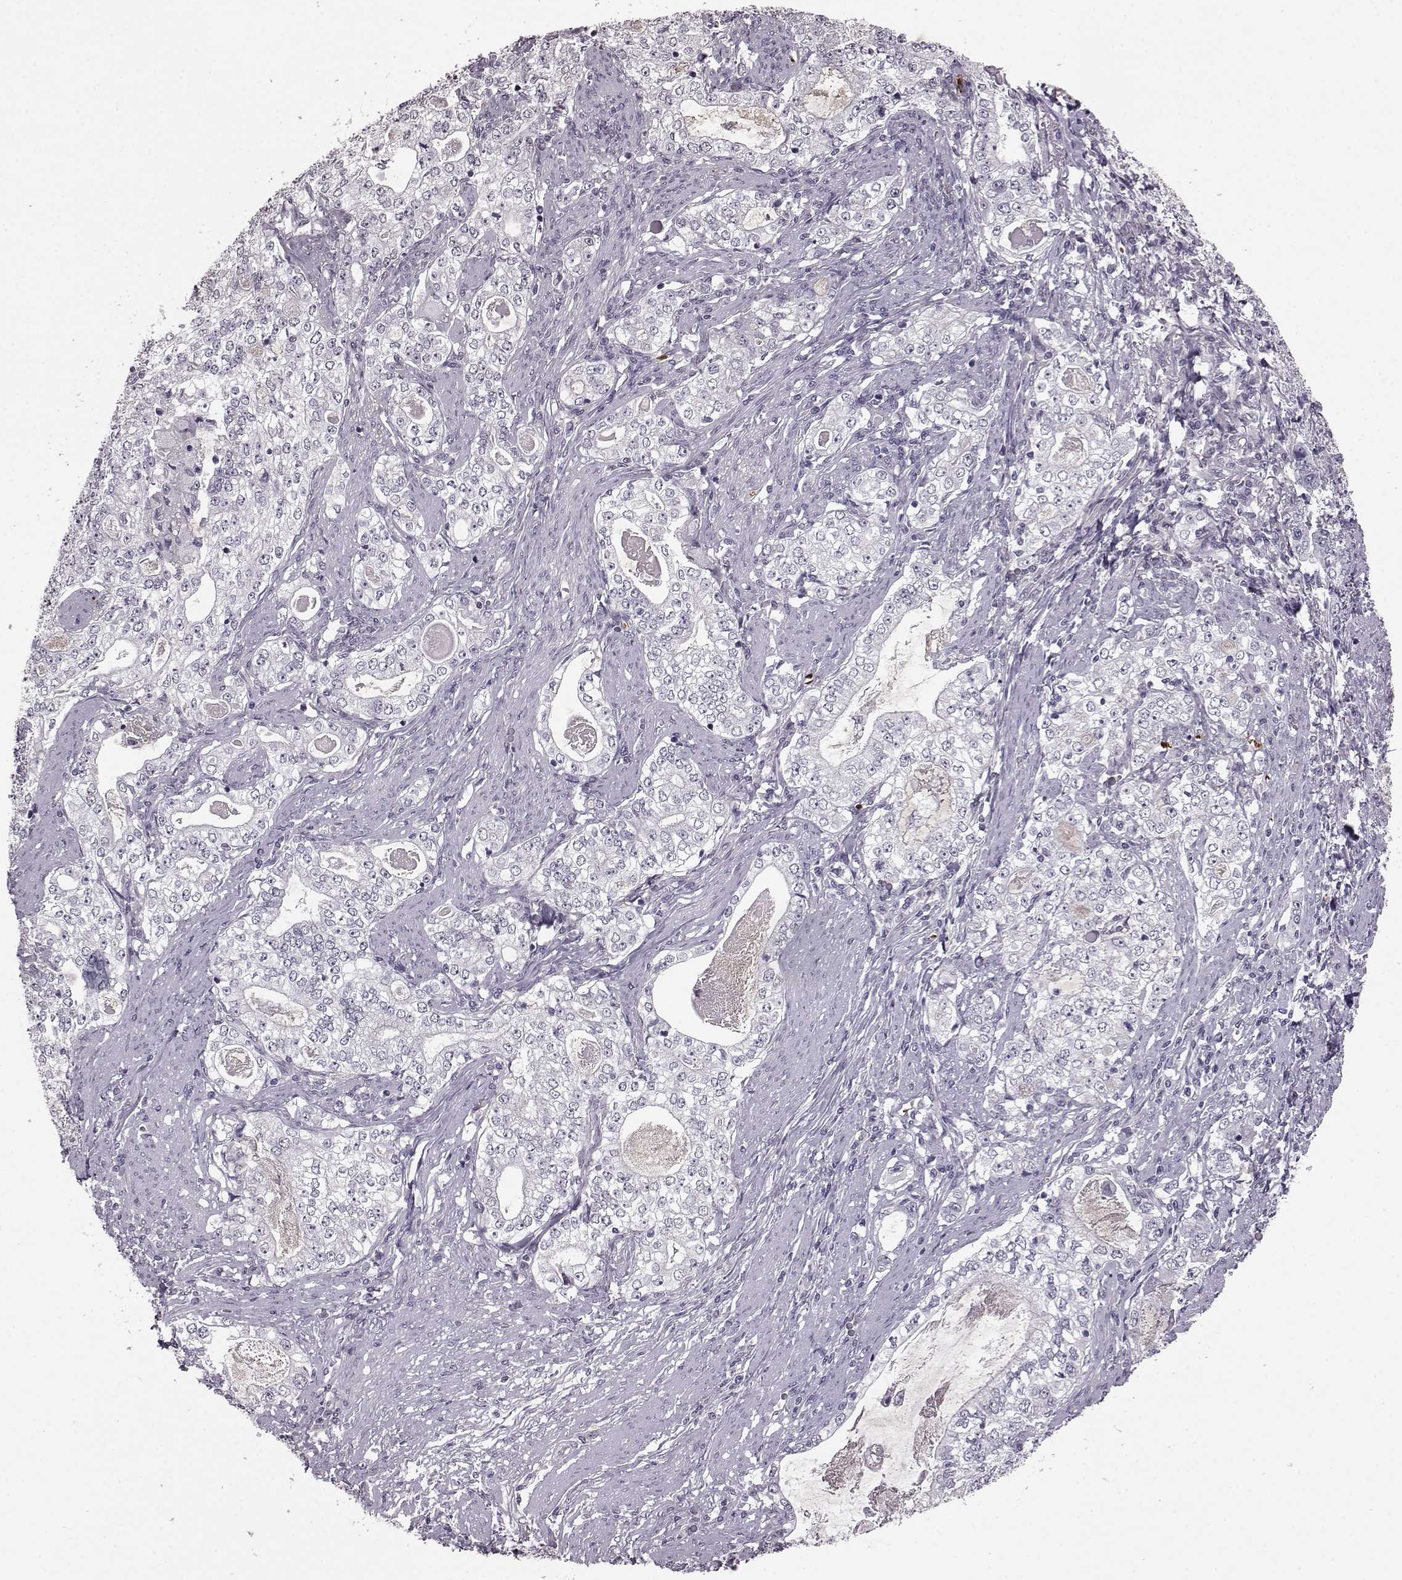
{"staining": {"intensity": "negative", "quantity": "none", "location": "none"}, "tissue": "stomach cancer", "cell_type": "Tumor cells", "image_type": "cancer", "snomed": [{"axis": "morphology", "description": "Adenocarcinoma, NOS"}, {"axis": "topography", "description": "Stomach, lower"}], "caption": "High power microscopy micrograph of an IHC micrograph of stomach cancer, revealing no significant staining in tumor cells.", "gene": "PROP1", "patient": {"sex": "female", "age": 72}}